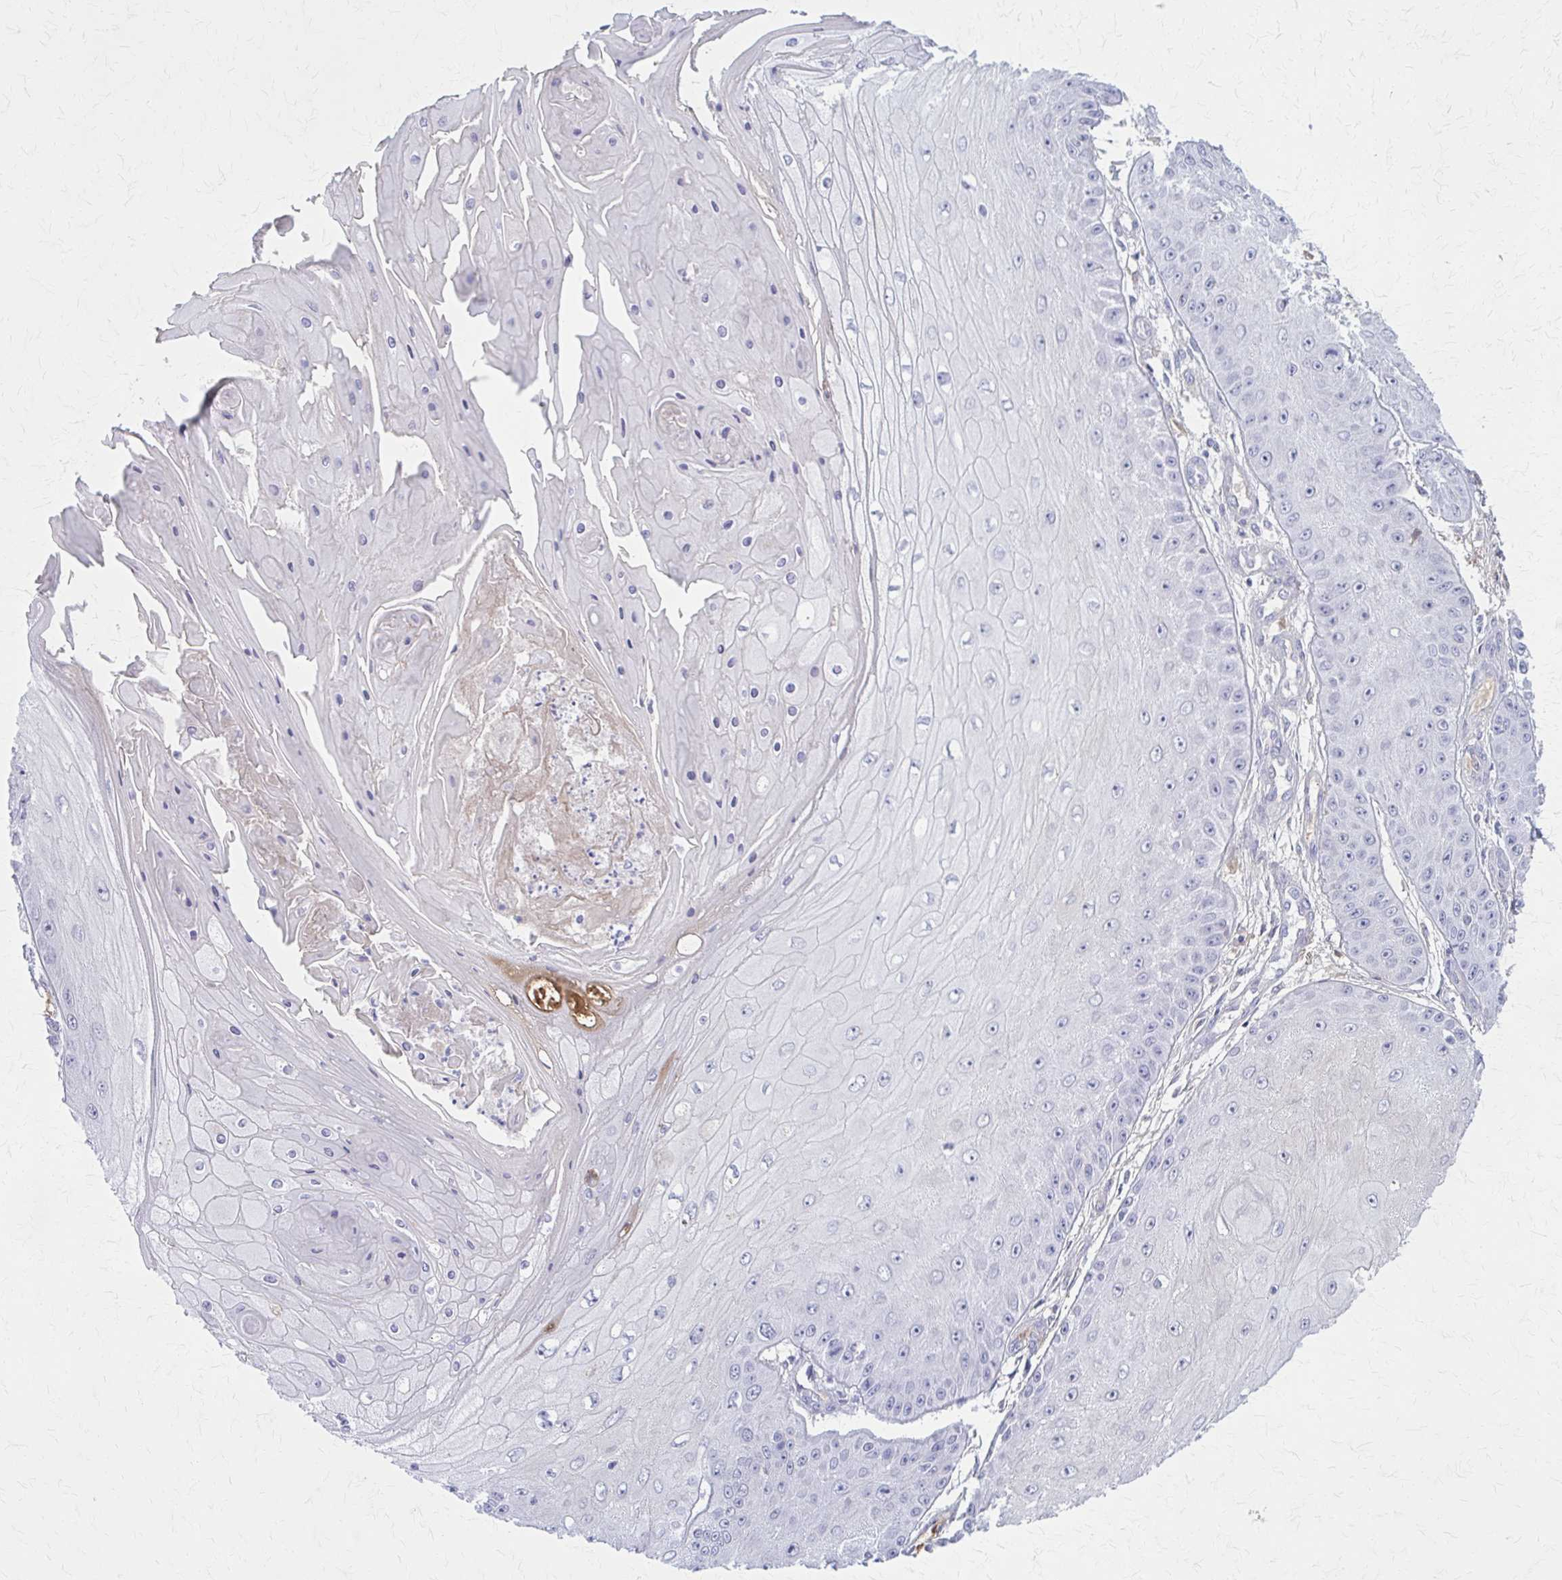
{"staining": {"intensity": "negative", "quantity": "none", "location": "none"}, "tissue": "skin cancer", "cell_type": "Tumor cells", "image_type": "cancer", "snomed": [{"axis": "morphology", "description": "Squamous cell carcinoma, NOS"}, {"axis": "topography", "description": "Skin"}], "caption": "This is a image of immunohistochemistry staining of skin cancer, which shows no positivity in tumor cells.", "gene": "SERPIND1", "patient": {"sex": "male", "age": 70}}